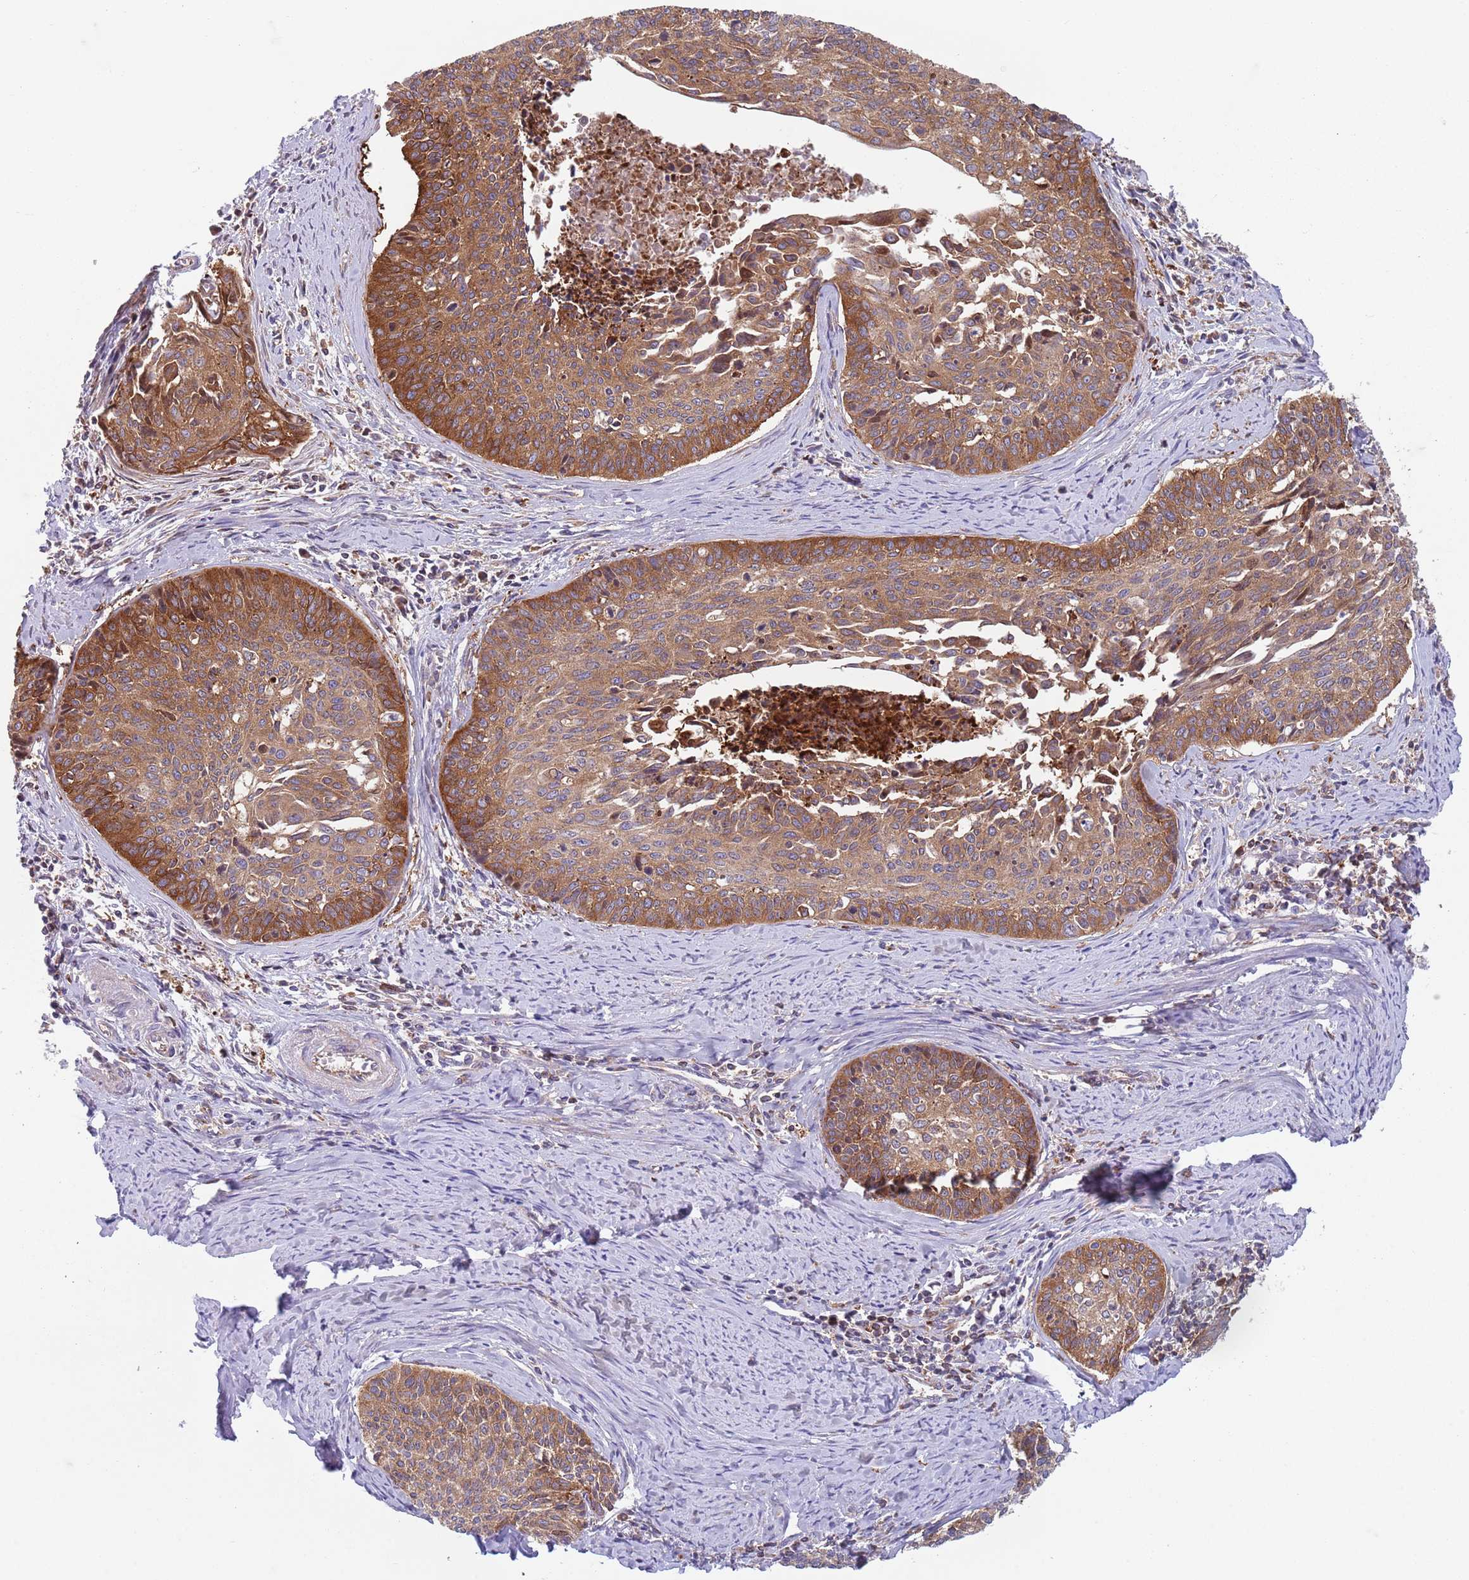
{"staining": {"intensity": "moderate", "quantity": ">75%", "location": "cytoplasmic/membranous"}, "tissue": "cervical cancer", "cell_type": "Tumor cells", "image_type": "cancer", "snomed": [{"axis": "morphology", "description": "Squamous cell carcinoma, NOS"}, {"axis": "topography", "description": "Cervix"}], "caption": "Brown immunohistochemical staining in cervical squamous cell carcinoma shows moderate cytoplasmic/membranous staining in about >75% of tumor cells. (brown staining indicates protein expression, while blue staining denotes nuclei).", "gene": "ZMYM5", "patient": {"sex": "female", "age": 55}}